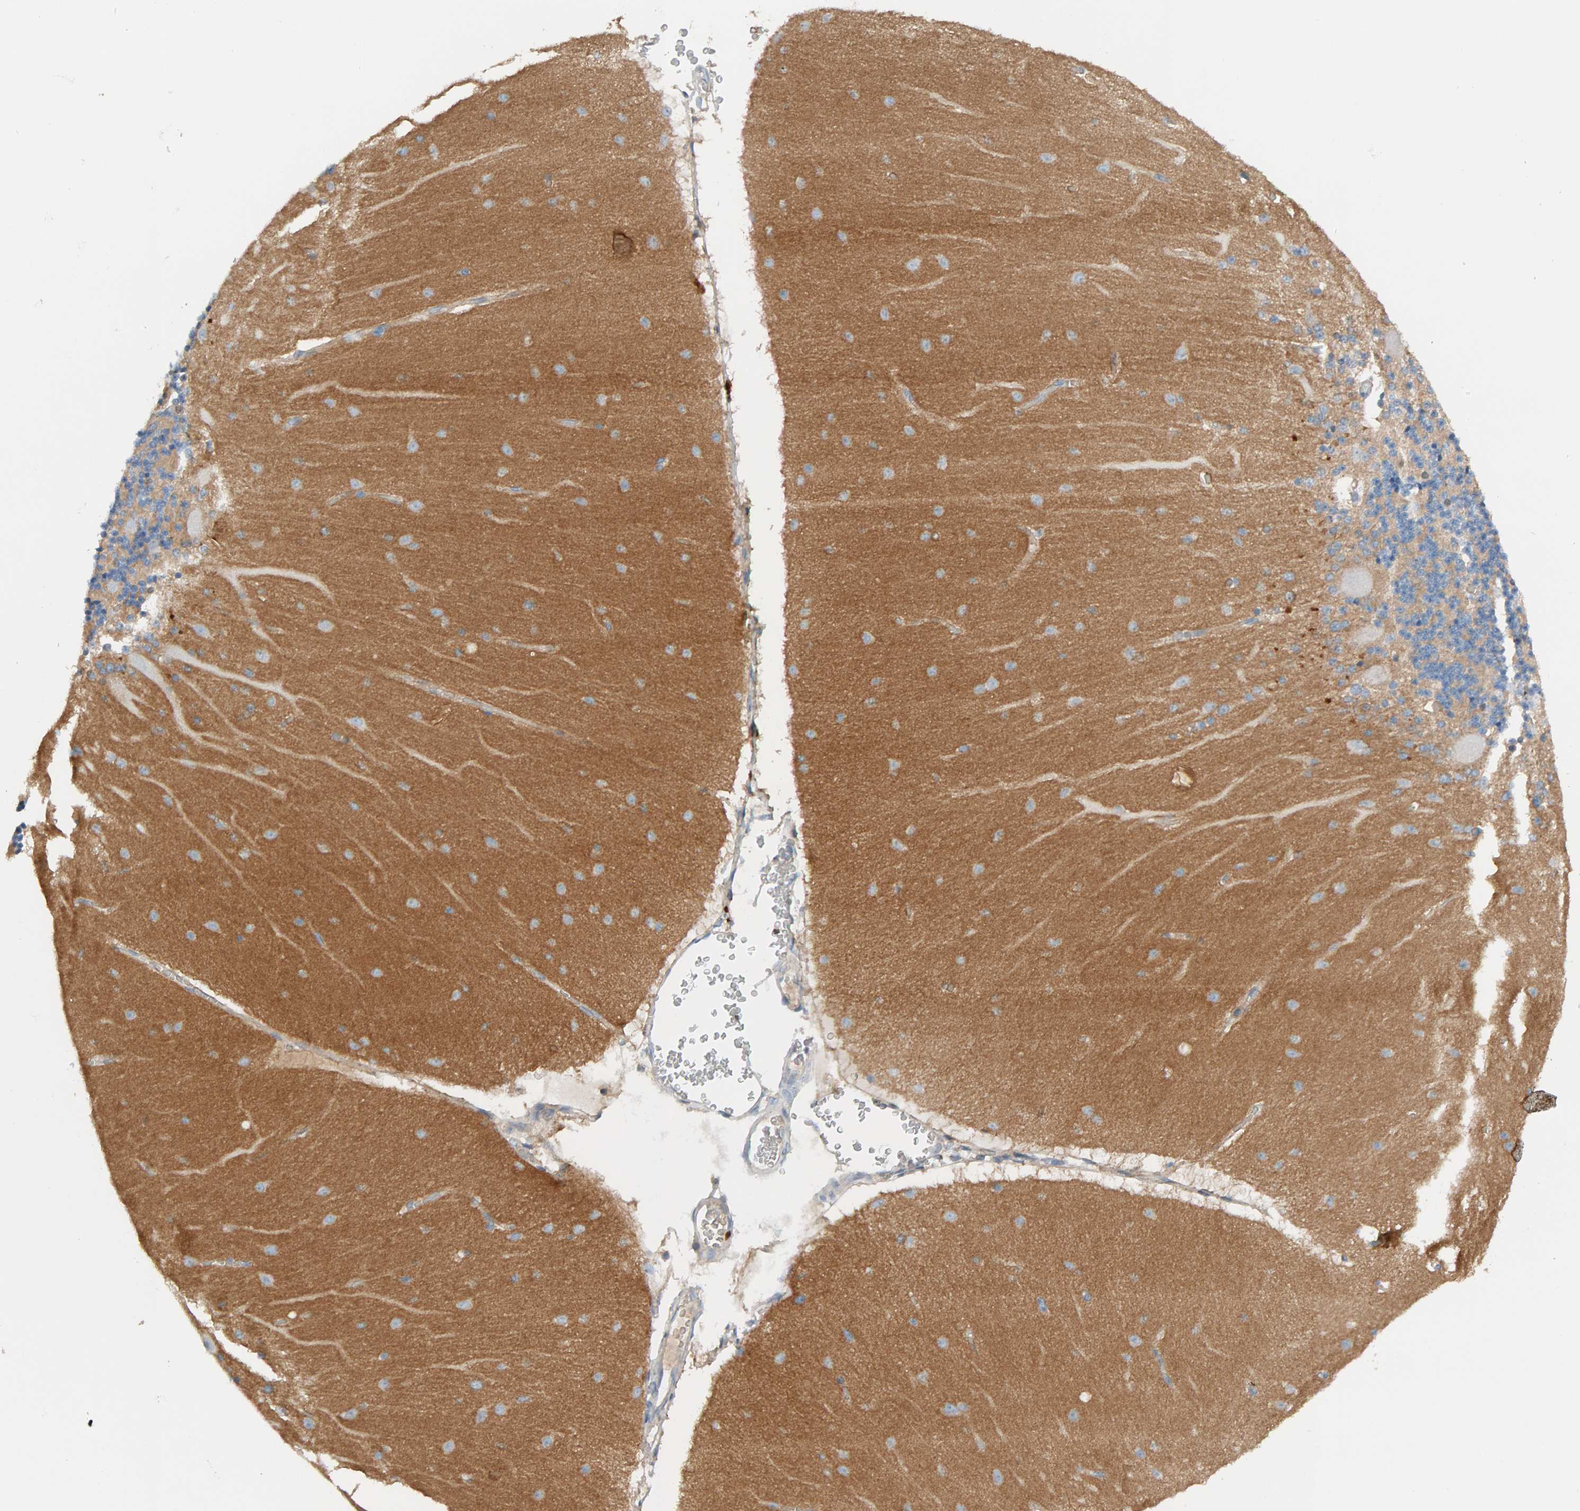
{"staining": {"intensity": "weak", "quantity": ">75%", "location": "cytoplasmic/membranous"}, "tissue": "cerebellum", "cell_type": "Cells in granular layer", "image_type": "normal", "snomed": [{"axis": "morphology", "description": "Normal tissue, NOS"}, {"axis": "topography", "description": "Cerebellum"}], "caption": "Human cerebellum stained with a brown dye demonstrates weak cytoplasmic/membranous positive staining in approximately >75% of cells in granular layer.", "gene": "FYN", "patient": {"sex": "female", "age": 54}}